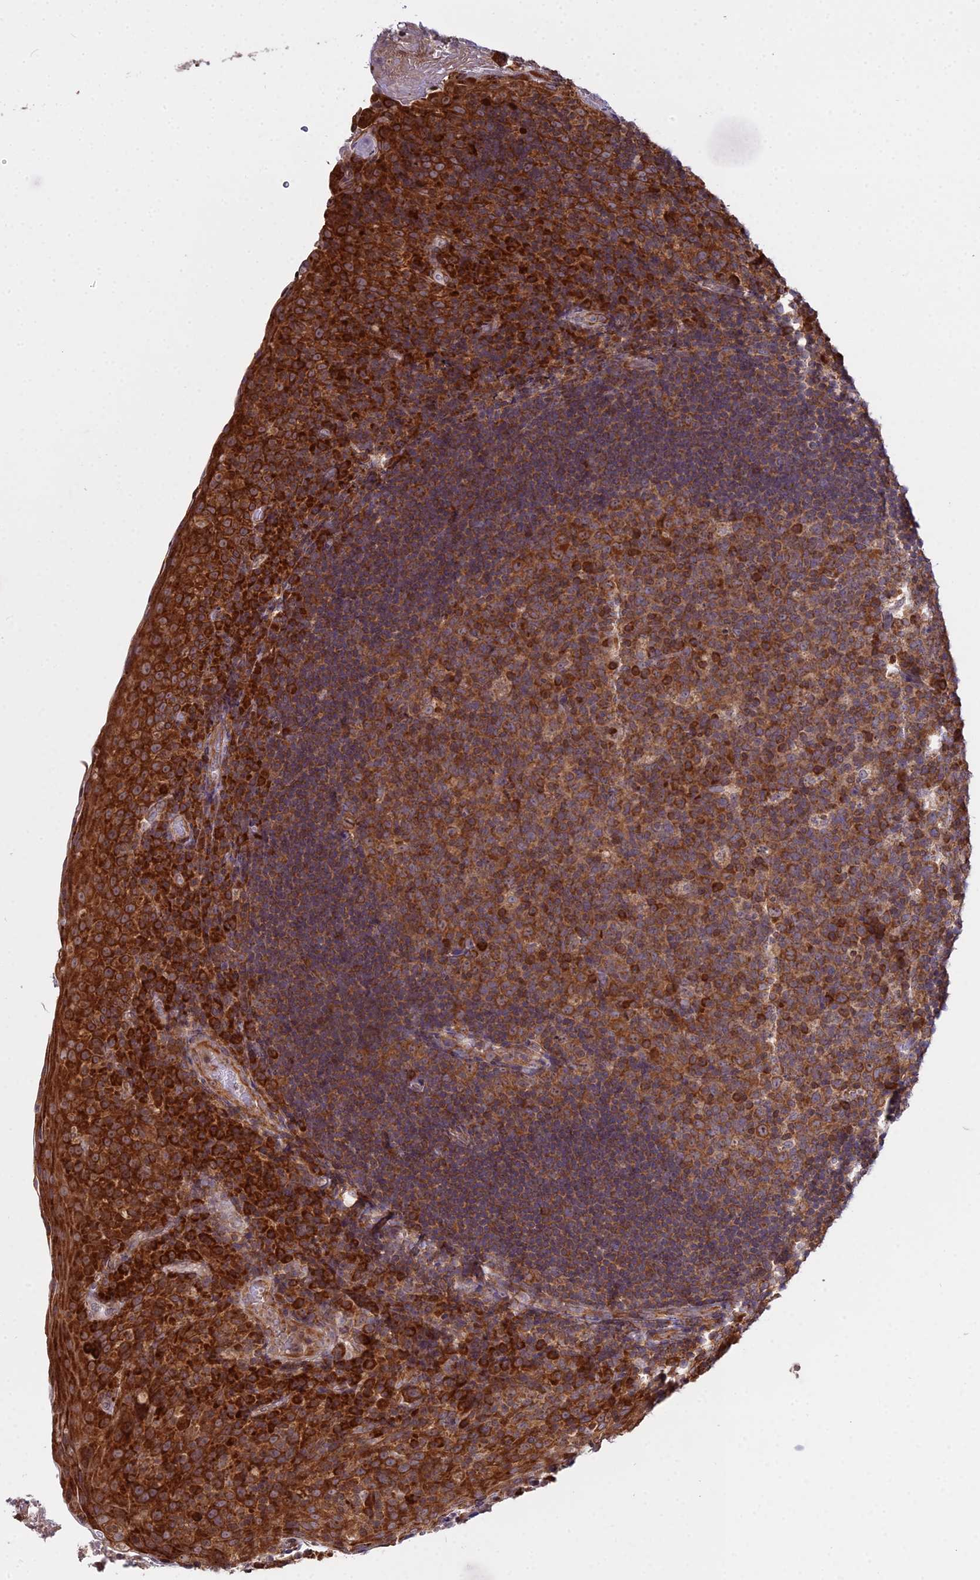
{"staining": {"intensity": "strong", "quantity": ">75%", "location": "cytoplasmic/membranous"}, "tissue": "tonsil", "cell_type": "Germinal center cells", "image_type": "normal", "snomed": [{"axis": "morphology", "description": "Normal tissue, NOS"}, {"axis": "topography", "description": "Tonsil"}], "caption": "Immunohistochemical staining of unremarkable human tonsil reveals high levels of strong cytoplasmic/membranous staining in about >75% of germinal center cells.", "gene": "RPL26", "patient": {"sex": "male", "age": 17}}